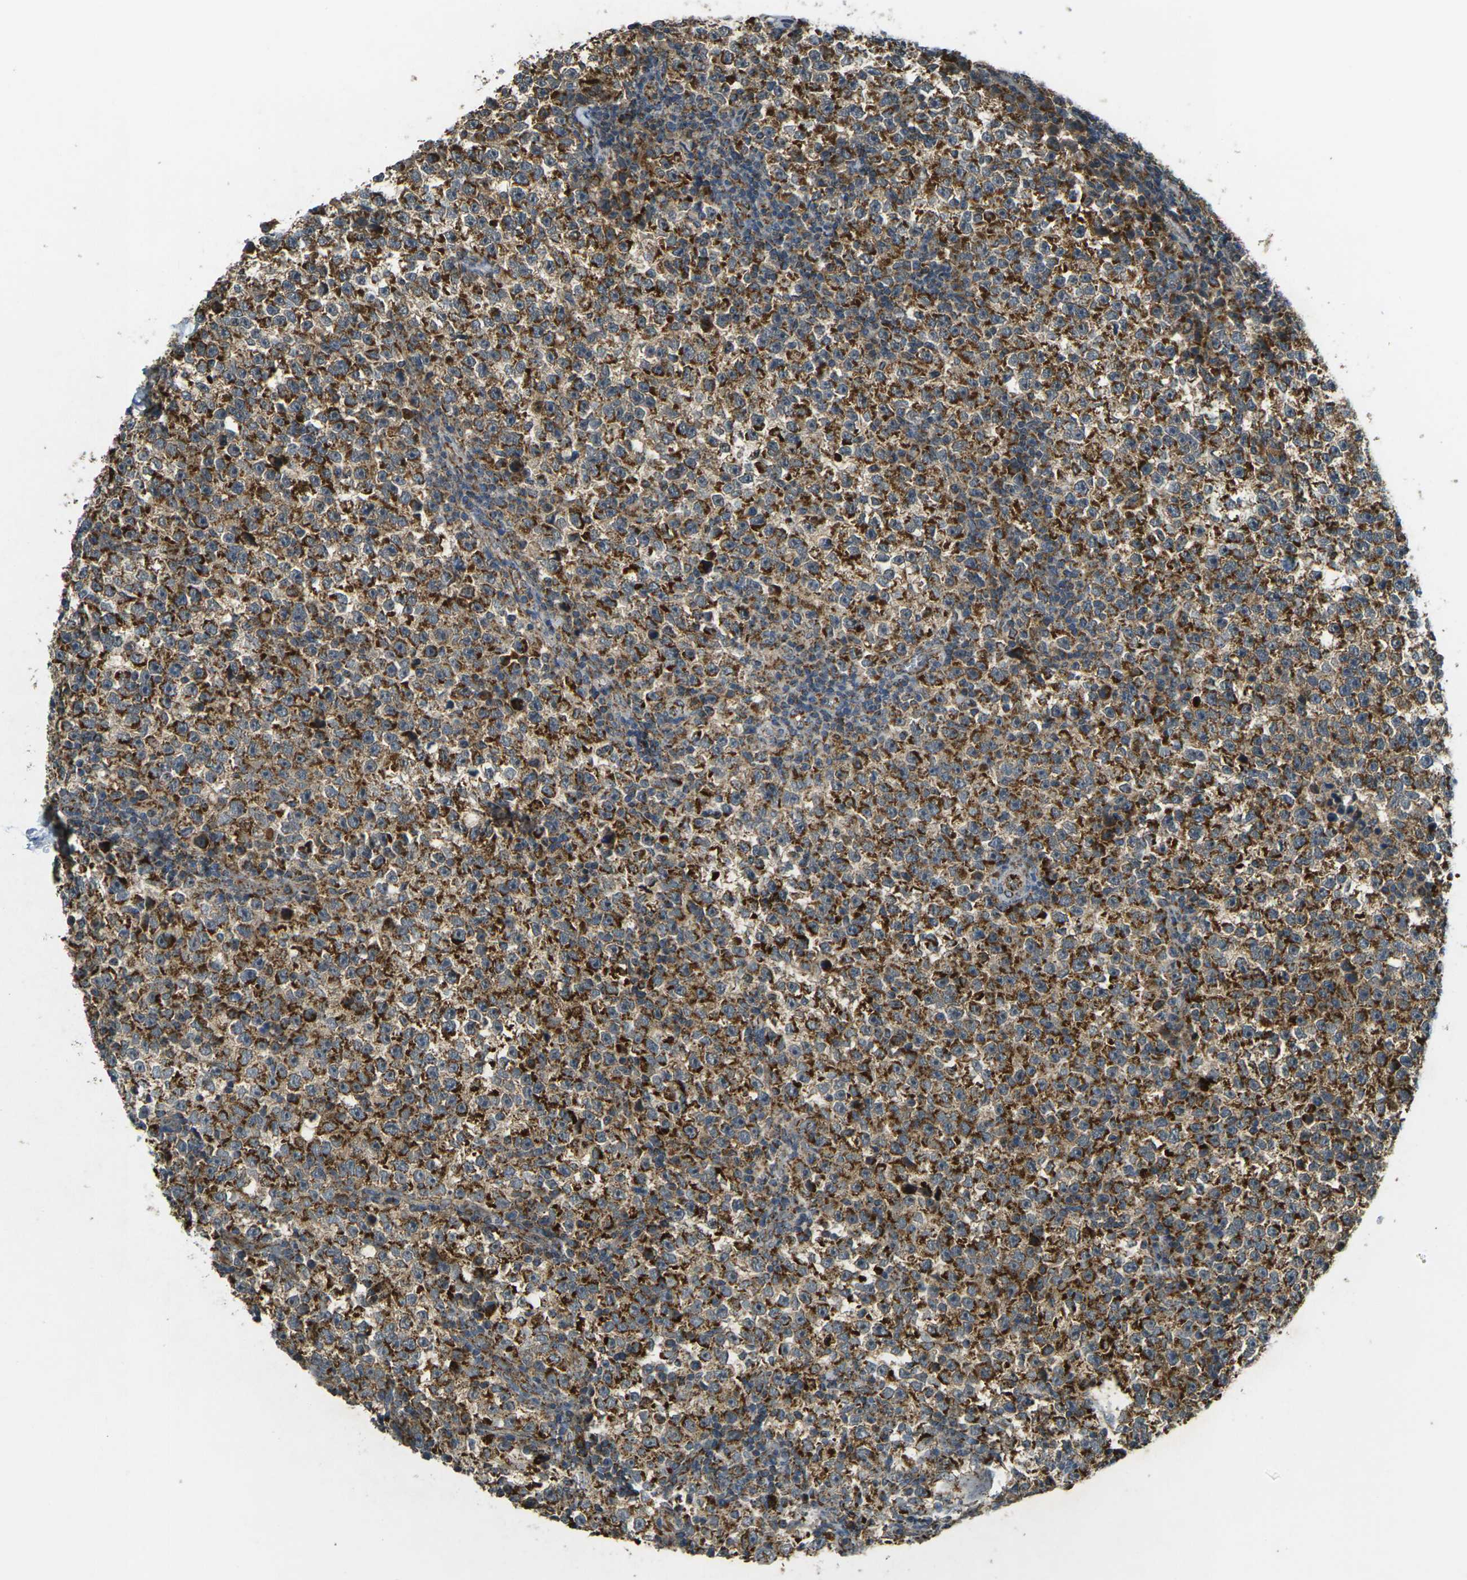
{"staining": {"intensity": "strong", "quantity": ">75%", "location": "cytoplasmic/membranous"}, "tissue": "testis cancer", "cell_type": "Tumor cells", "image_type": "cancer", "snomed": [{"axis": "morphology", "description": "Seminoma, NOS"}, {"axis": "topography", "description": "Testis"}], "caption": "Immunohistochemistry (IHC) staining of testis cancer (seminoma), which shows high levels of strong cytoplasmic/membranous positivity in approximately >75% of tumor cells indicating strong cytoplasmic/membranous protein positivity. The staining was performed using DAB (3,3'-diaminobenzidine) (brown) for protein detection and nuclei were counterstained in hematoxylin (blue).", "gene": "IGF1R", "patient": {"sex": "male", "age": 43}}